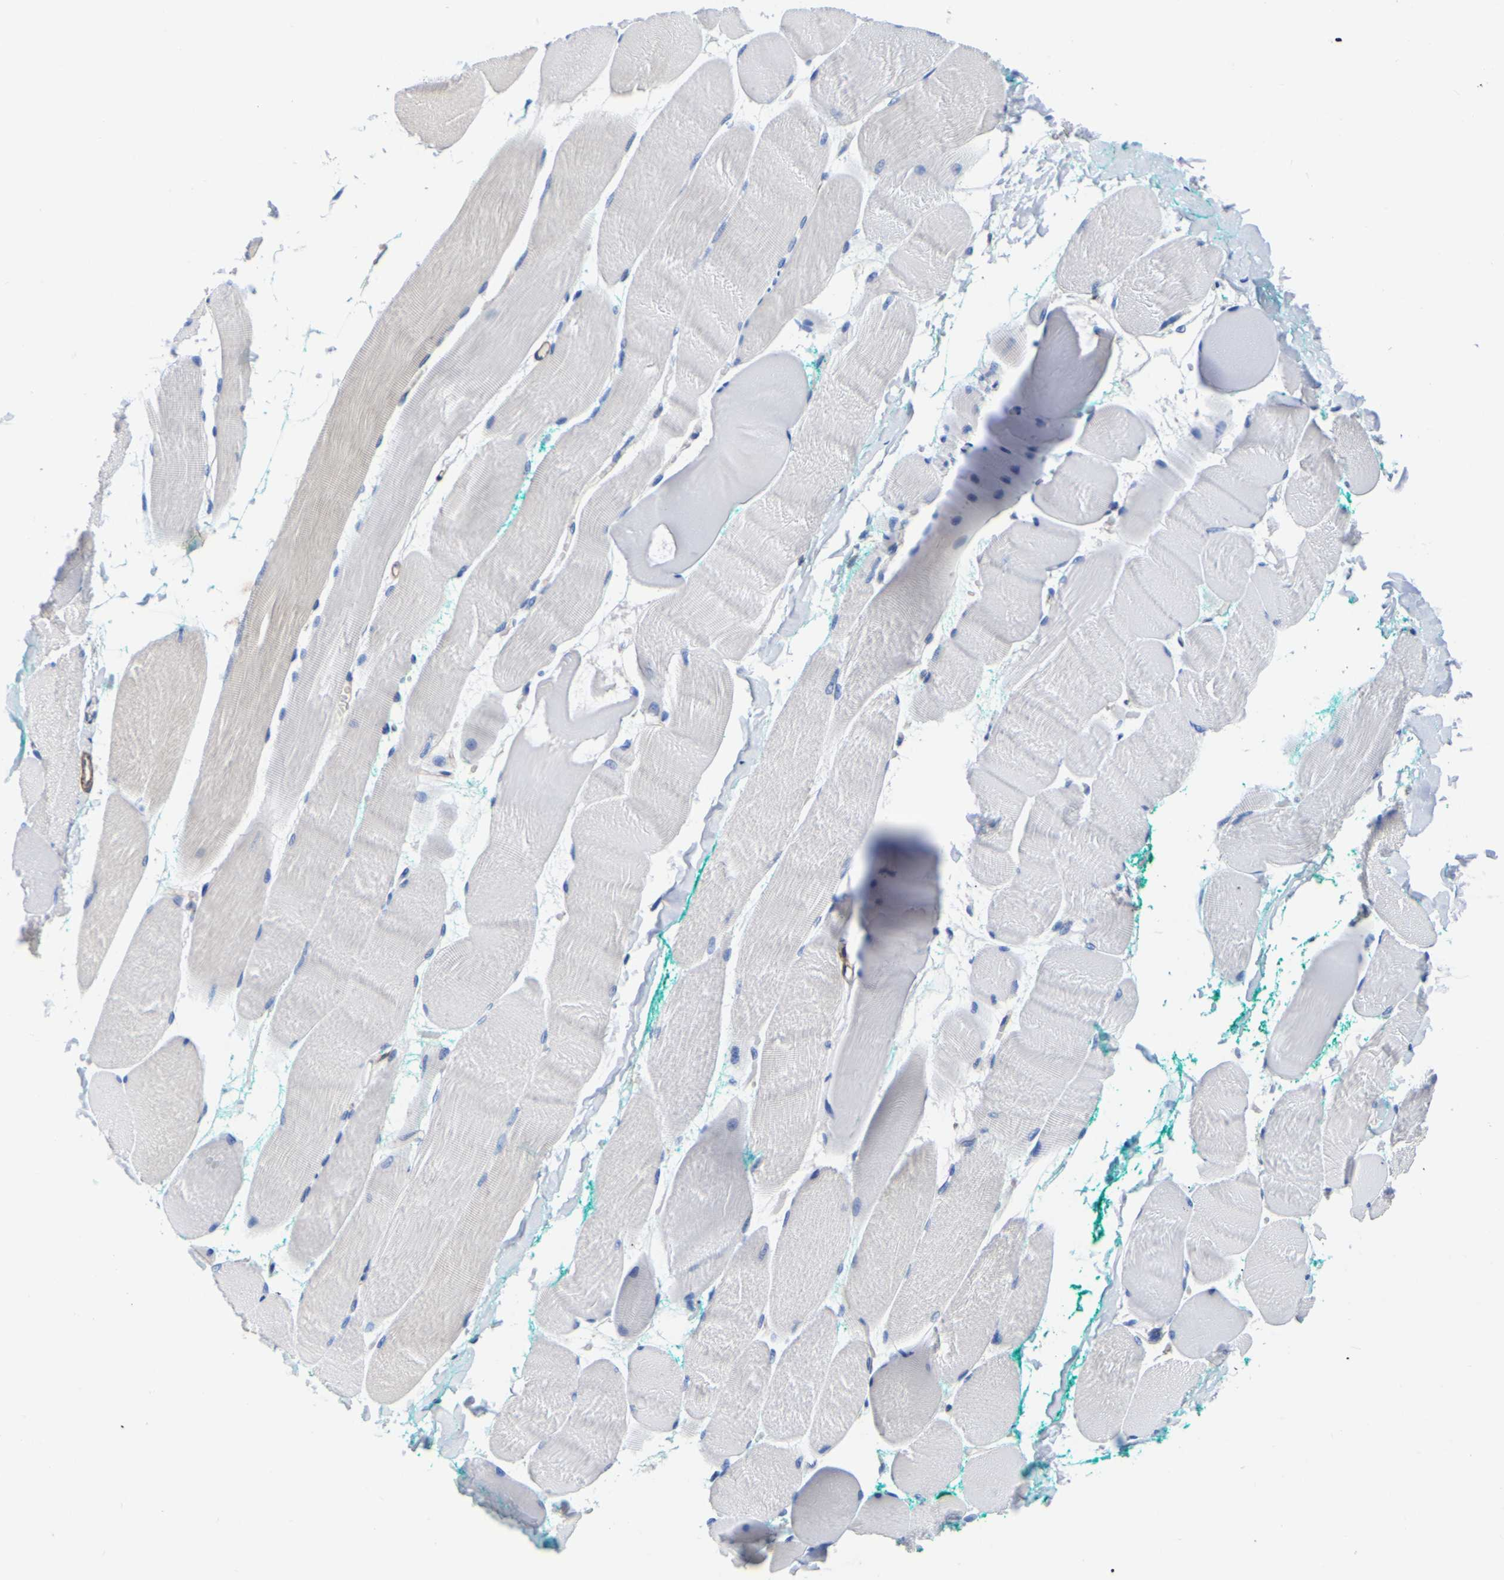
{"staining": {"intensity": "negative", "quantity": "none", "location": "none"}, "tissue": "skeletal muscle", "cell_type": "Myocytes", "image_type": "normal", "snomed": [{"axis": "morphology", "description": "Normal tissue, NOS"}, {"axis": "morphology", "description": "Squamous cell carcinoma, NOS"}, {"axis": "topography", "description": "Skeletal muscle"}], "caption": "IHC image of normal skeletal muscle: skeletal muscle stained with DAB (3,3'-diaminobenzidine) shows no significant protein staining in myocytes.", "gene": "SLC45A3", "patient": {"sex": "male", "age": 51}}